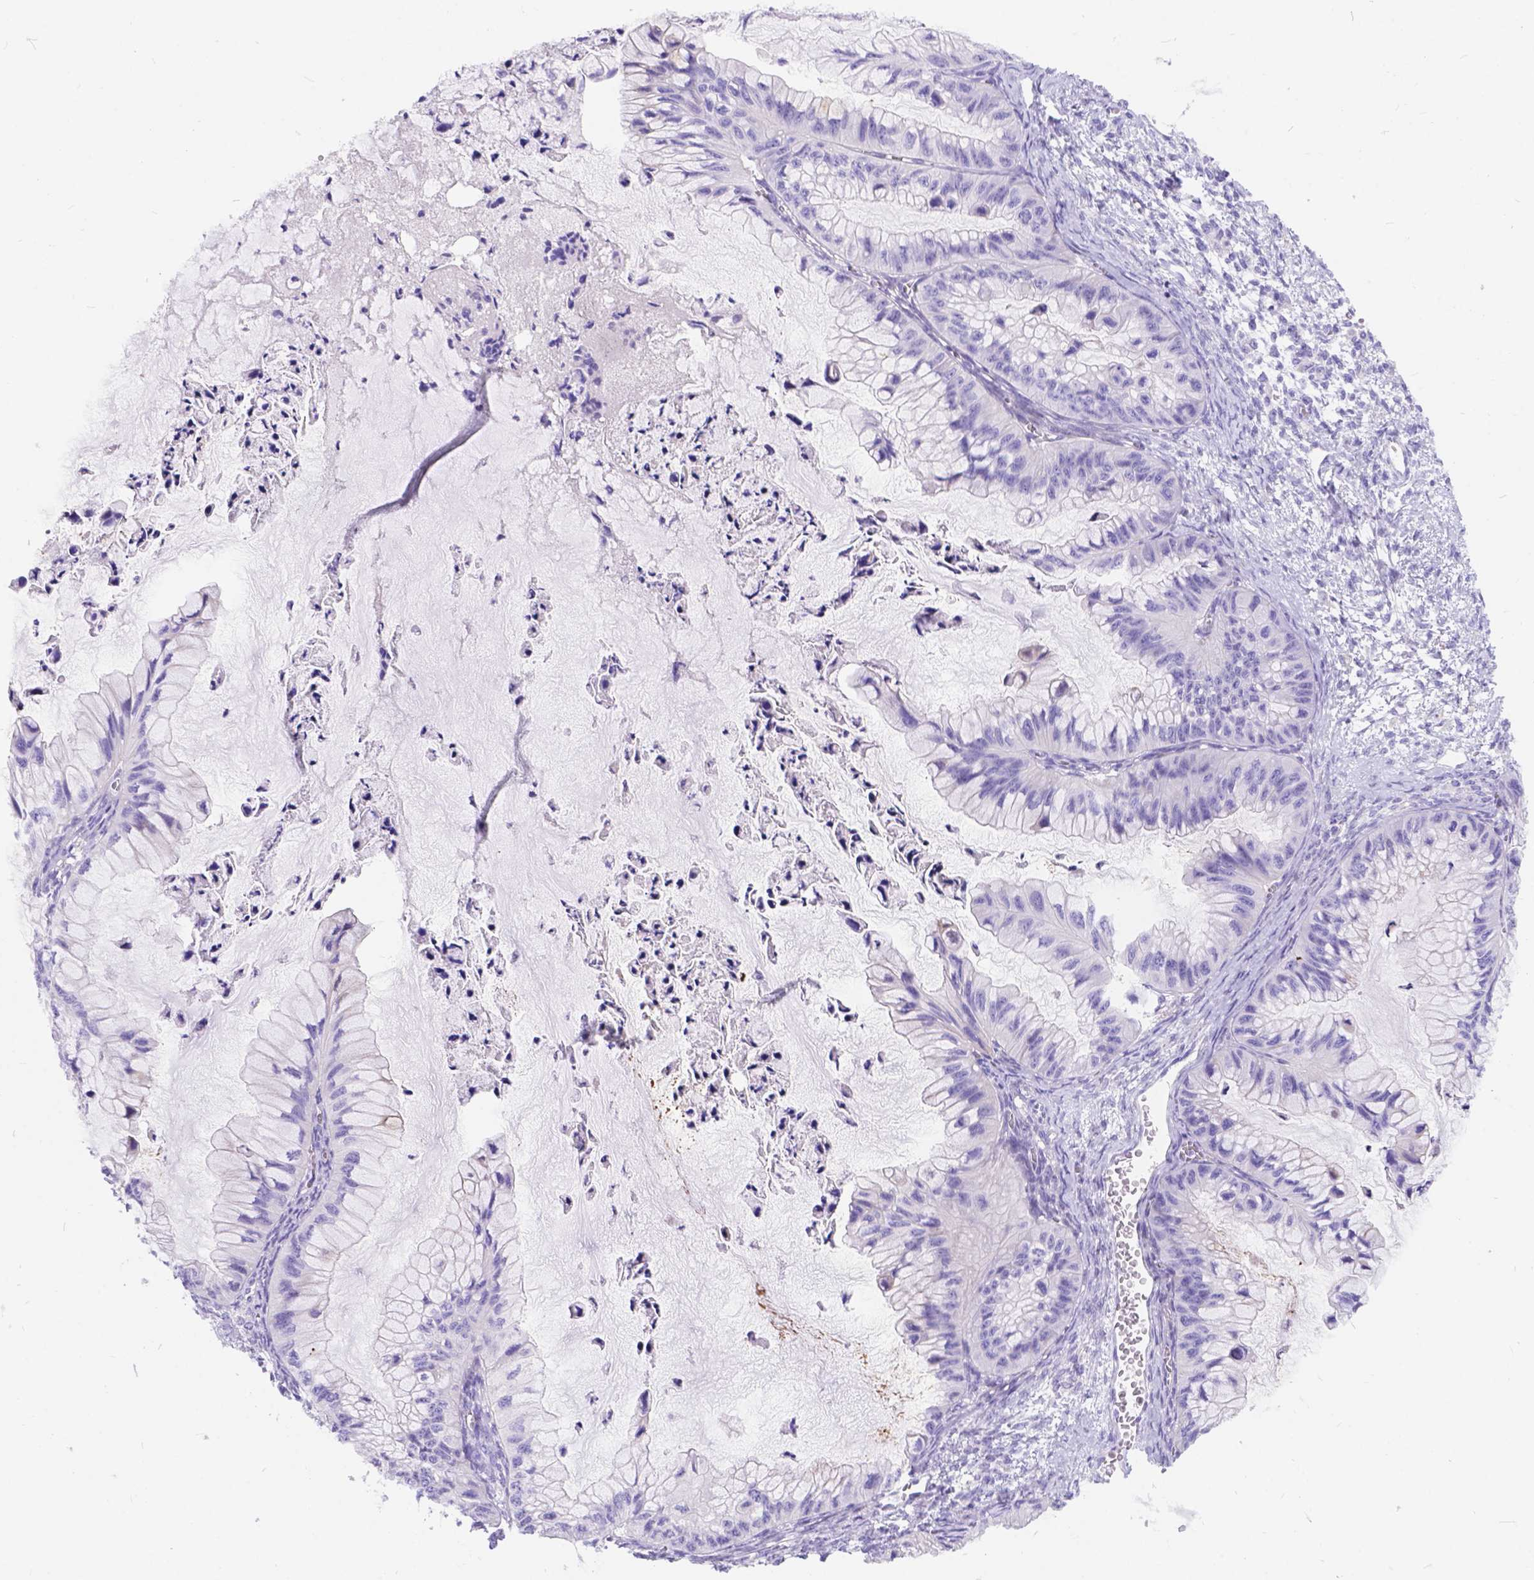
{"staining": {"intensity": "negative", "quantity": "none", "location": "none"}, "tissue": "ovarian cancer", "cell_type": "Tumor cells", "image_type": "cancer", "snomed": [{"axis": "morphology", "description": "Cystadenocarcinoma, mucinous, NOS"}, {"axis": "topography", "description": "Ovary"}], "caption": "Histopathology image shows no significant protein positivity in tumor cells of ovarian cancer (mucinous cystadenocarcinoma). The staining is performed using DAB brown chromogen with nuclei counter-stained in using hematoxylin.", "gene": "KLHL10", "patient": {"sex": "female", "age": 72}}